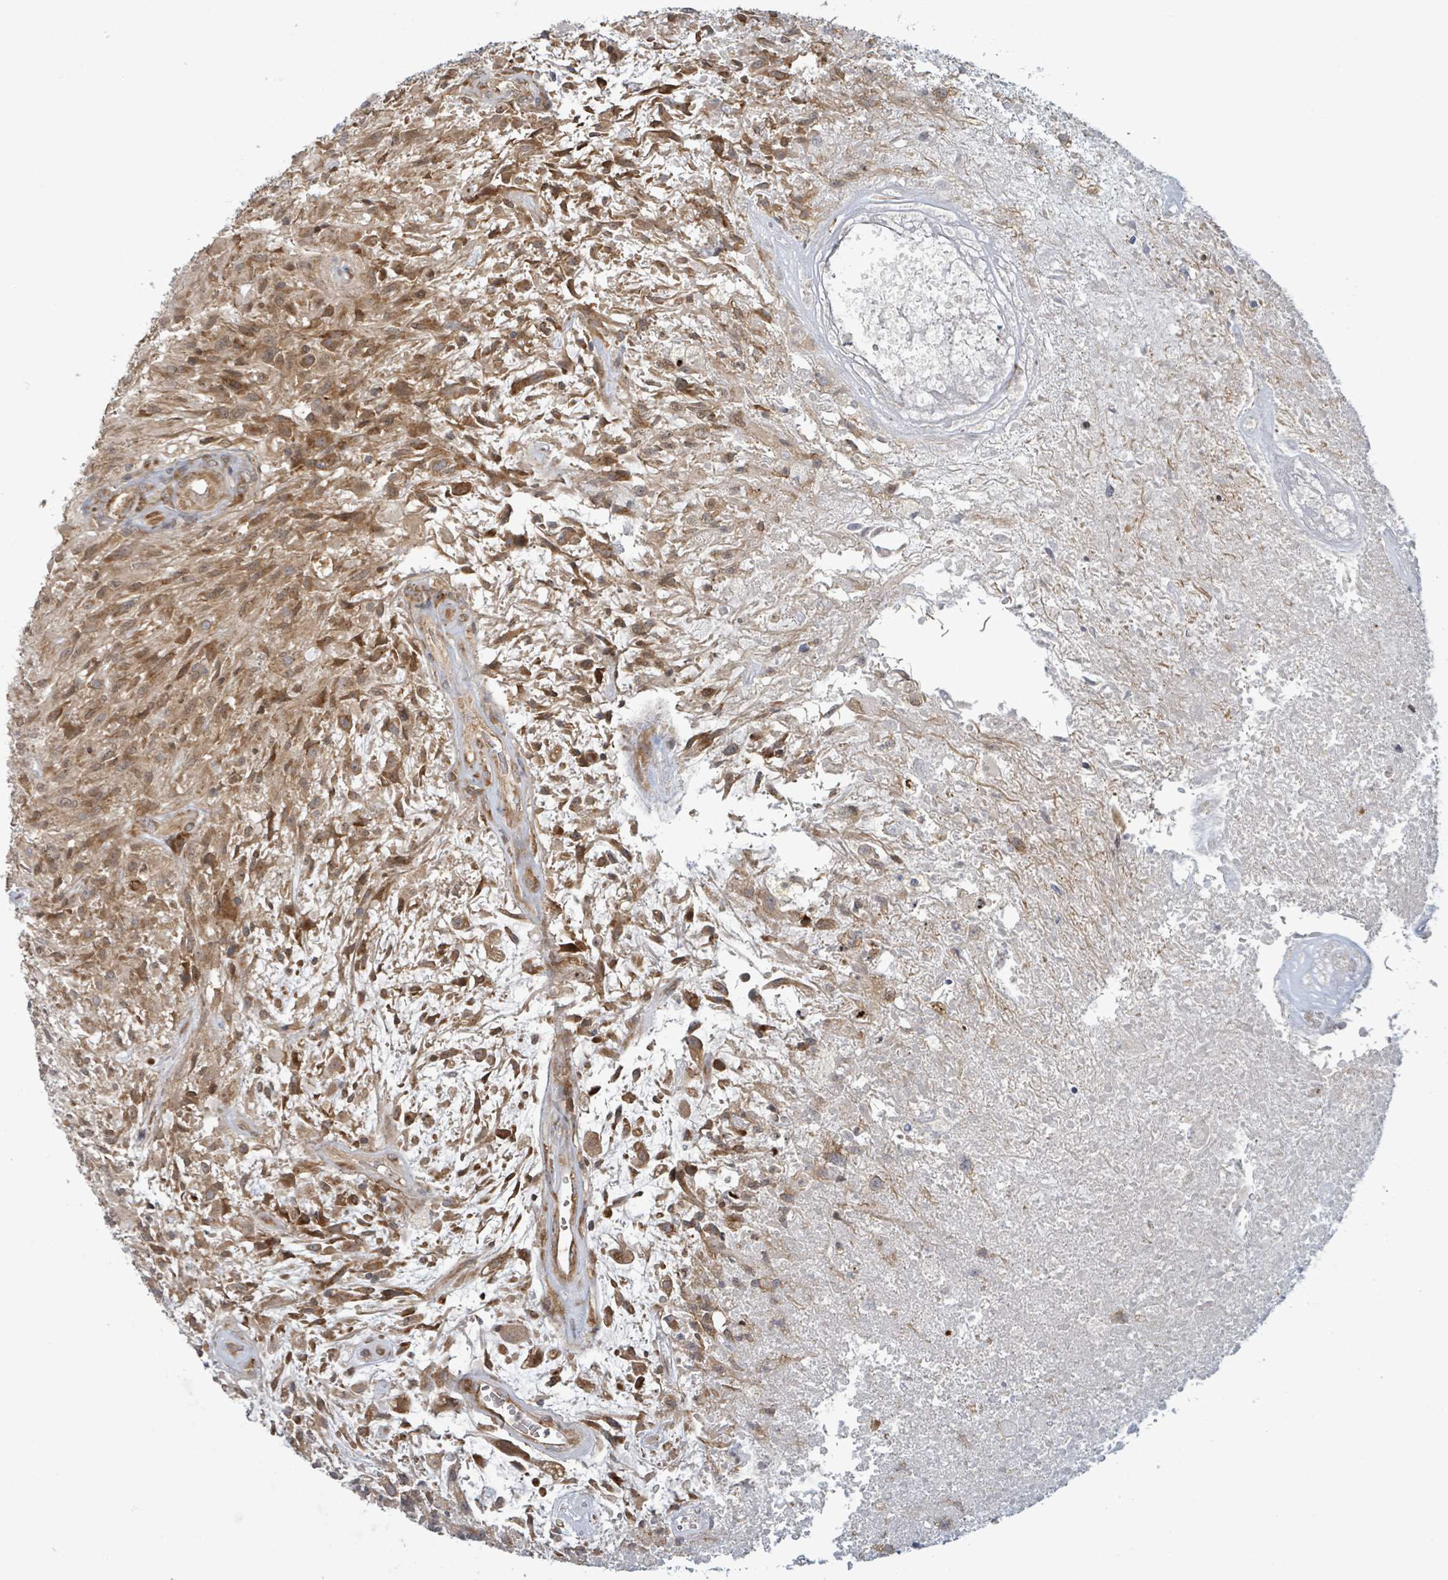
{"staining": {"intensity": "moderate", "quantity": ">75%", "location": "cytoplasmic/membranous"}, "tissue": "glioma", "cell_type": "Tumor cells", "image_type": "cancer", "snomed": [{"axis": "morphology", "description": "Glioma, malignant, High grade"}, {"axis": "topography", "description": "Brain"}], "caption": "Moderate cytoplasmic/membranous protein positivity is seen in about >75% of tumor cells in malignant high-grade glioma. (DAB (3,3'-diaminobenzidine) = brown stain, brightfield microscopy at high magnification).", "gene": "OR51E1", "patient": {"sex": "male", "age": 56}}